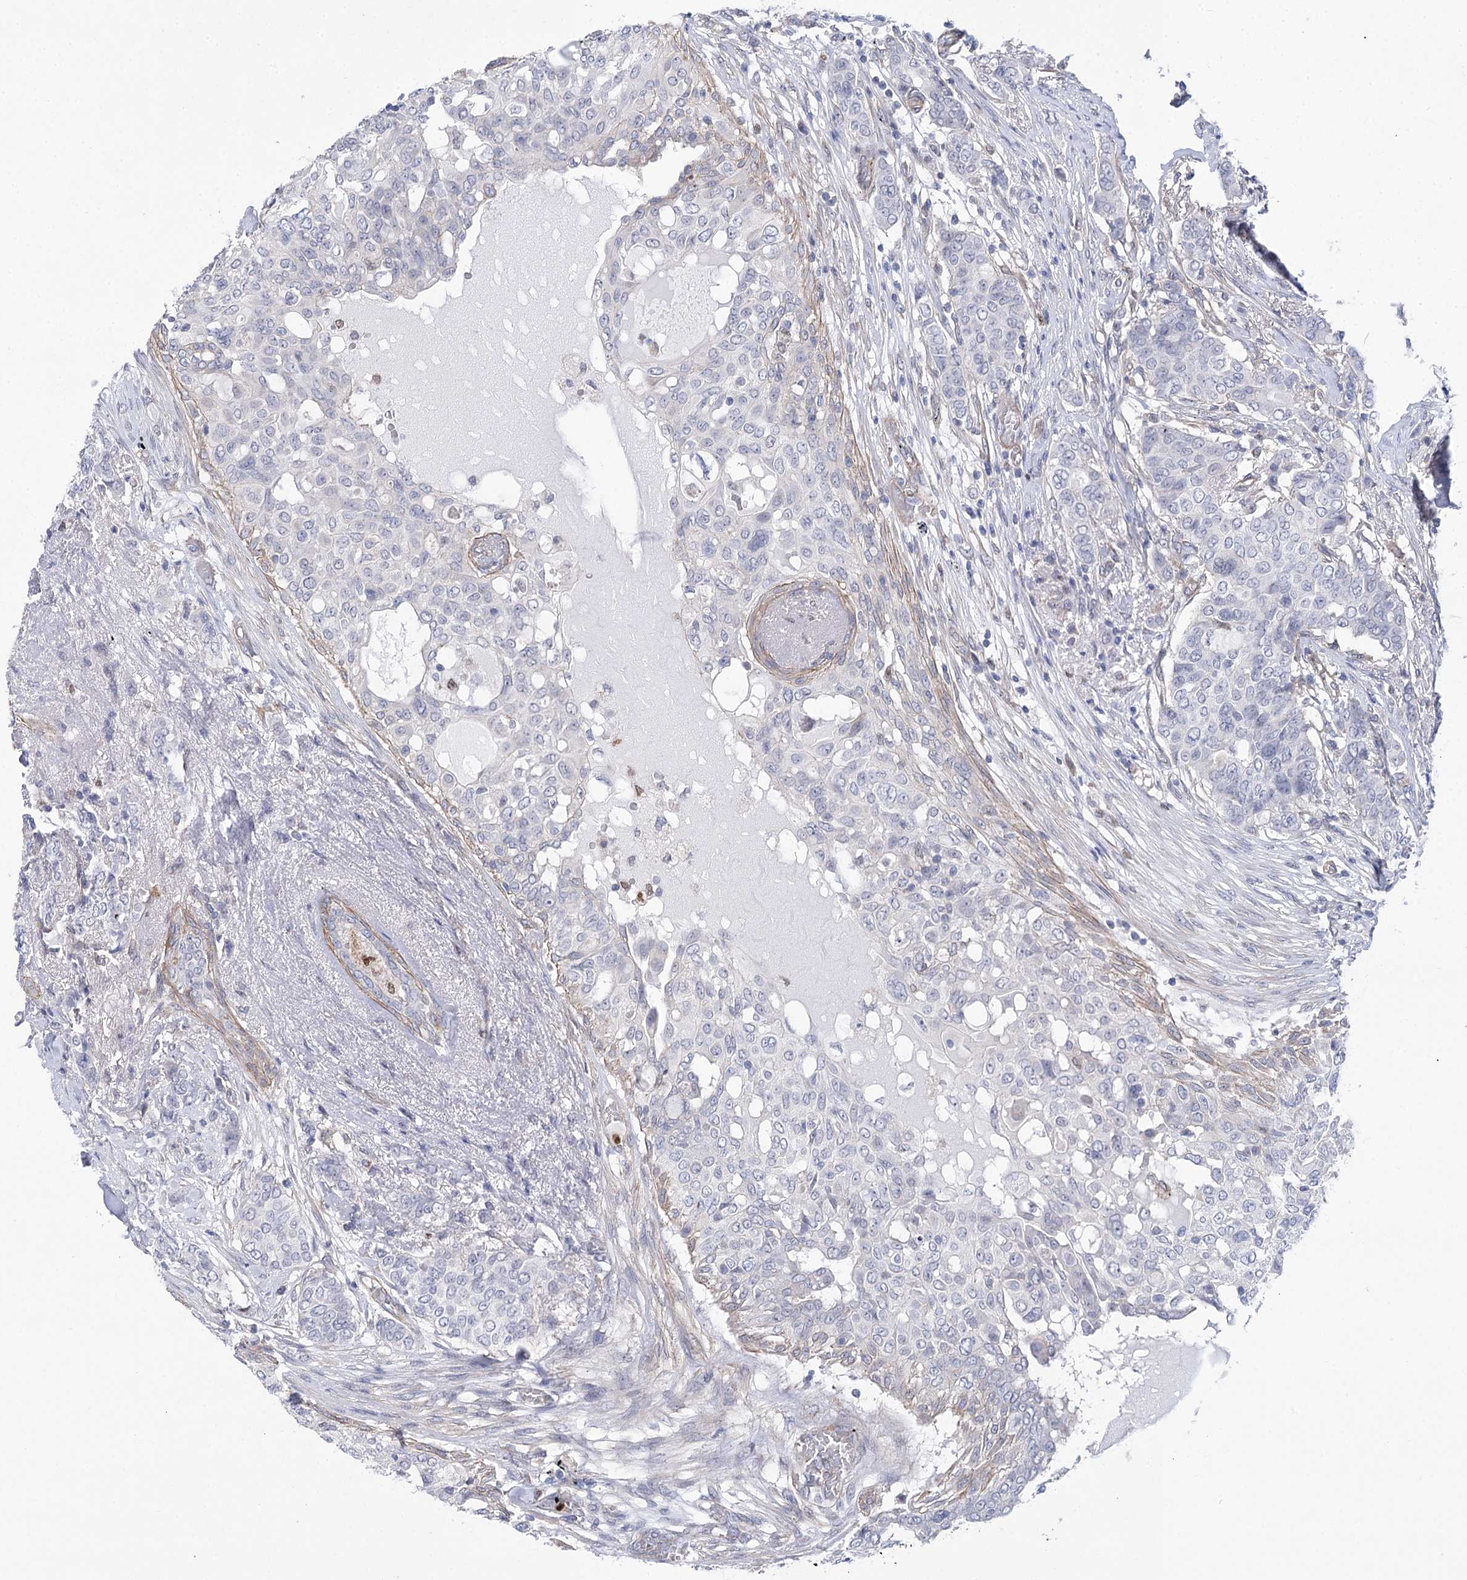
{"staining": {"intensity": "negative", "quantity": "none", "location": "none"}, "tissue": "breast cancer", "cell_type": "Tumor cells", "image_type": "cancer", "snomed": [{"axis": "morphology", "description": "Lobular carcinoma"}, {"axis": "topography", "description": "Breast"}], "caption": "Tumor cells are negative for brown protein staining in breast cancer (lobular carcinoma). Nuclei are stained in blue.", "gene": "THAP6", "patient": {"sex": "female", "age": 51}}